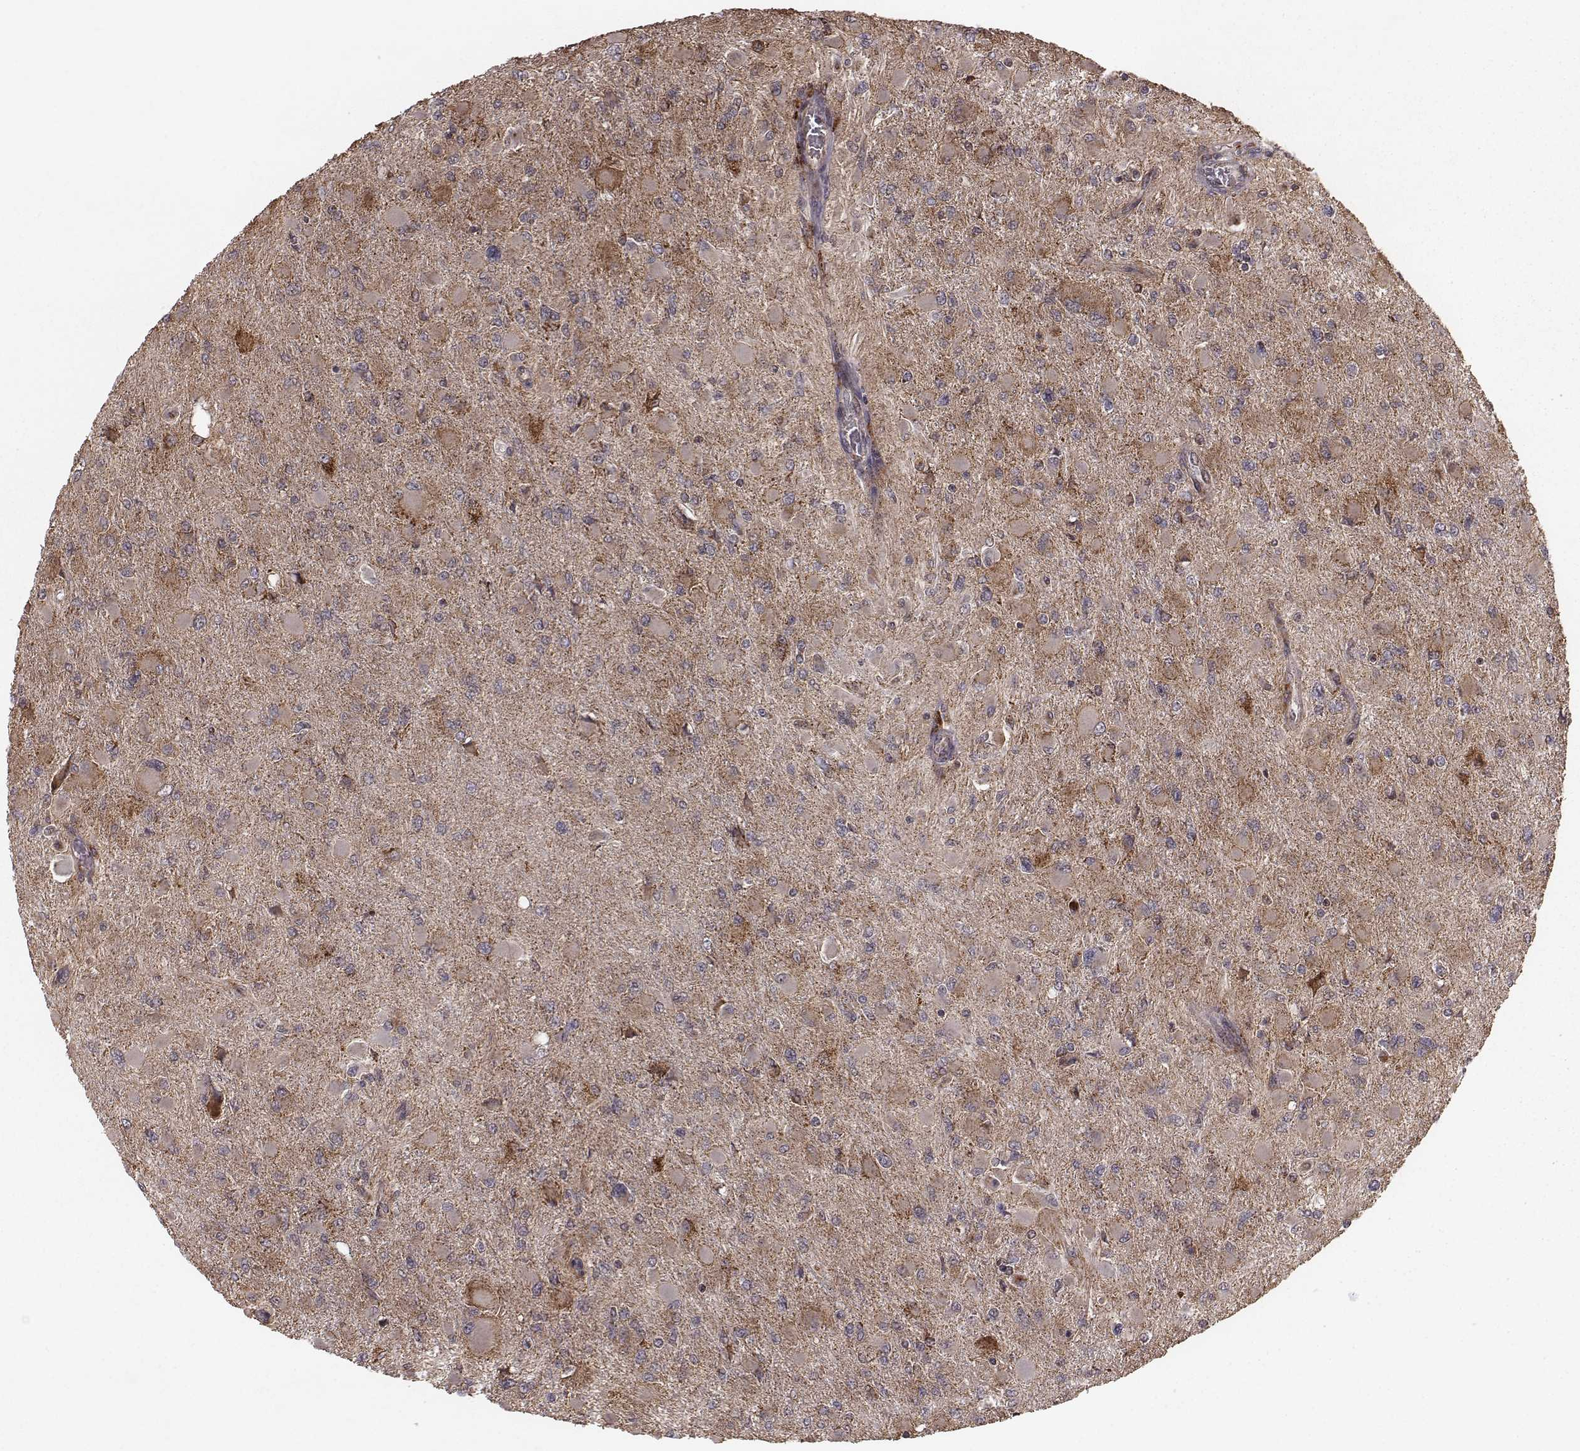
{"staining": {"intensity": "weak", "quantity": "25%-75%", "location": "cytoplasmic/membranous"}, "tissue": "glioma", "cell_type": "Tumor cells", "image_type": "cancer", "snomed": [{"axis": "morphology", "description": "Glioma, malignant, High grade"}, {"axis": "topography", "description": "Cerebral cortex"}], "caption": "Immunohistochemistry (IHC) photomicrograph of neoplastic tissue: human high-grade glioma (malignant) stained using immunohistochemistry (IHC) exhibits low levels of weak protein expression localized specifically in the cytoplasmic/membranous of tumor cells, appearing as a cytoplasmic/membranous brown color.", "gene": "ZDHHC21", "patient": {"sex": "female", "age": 36}}